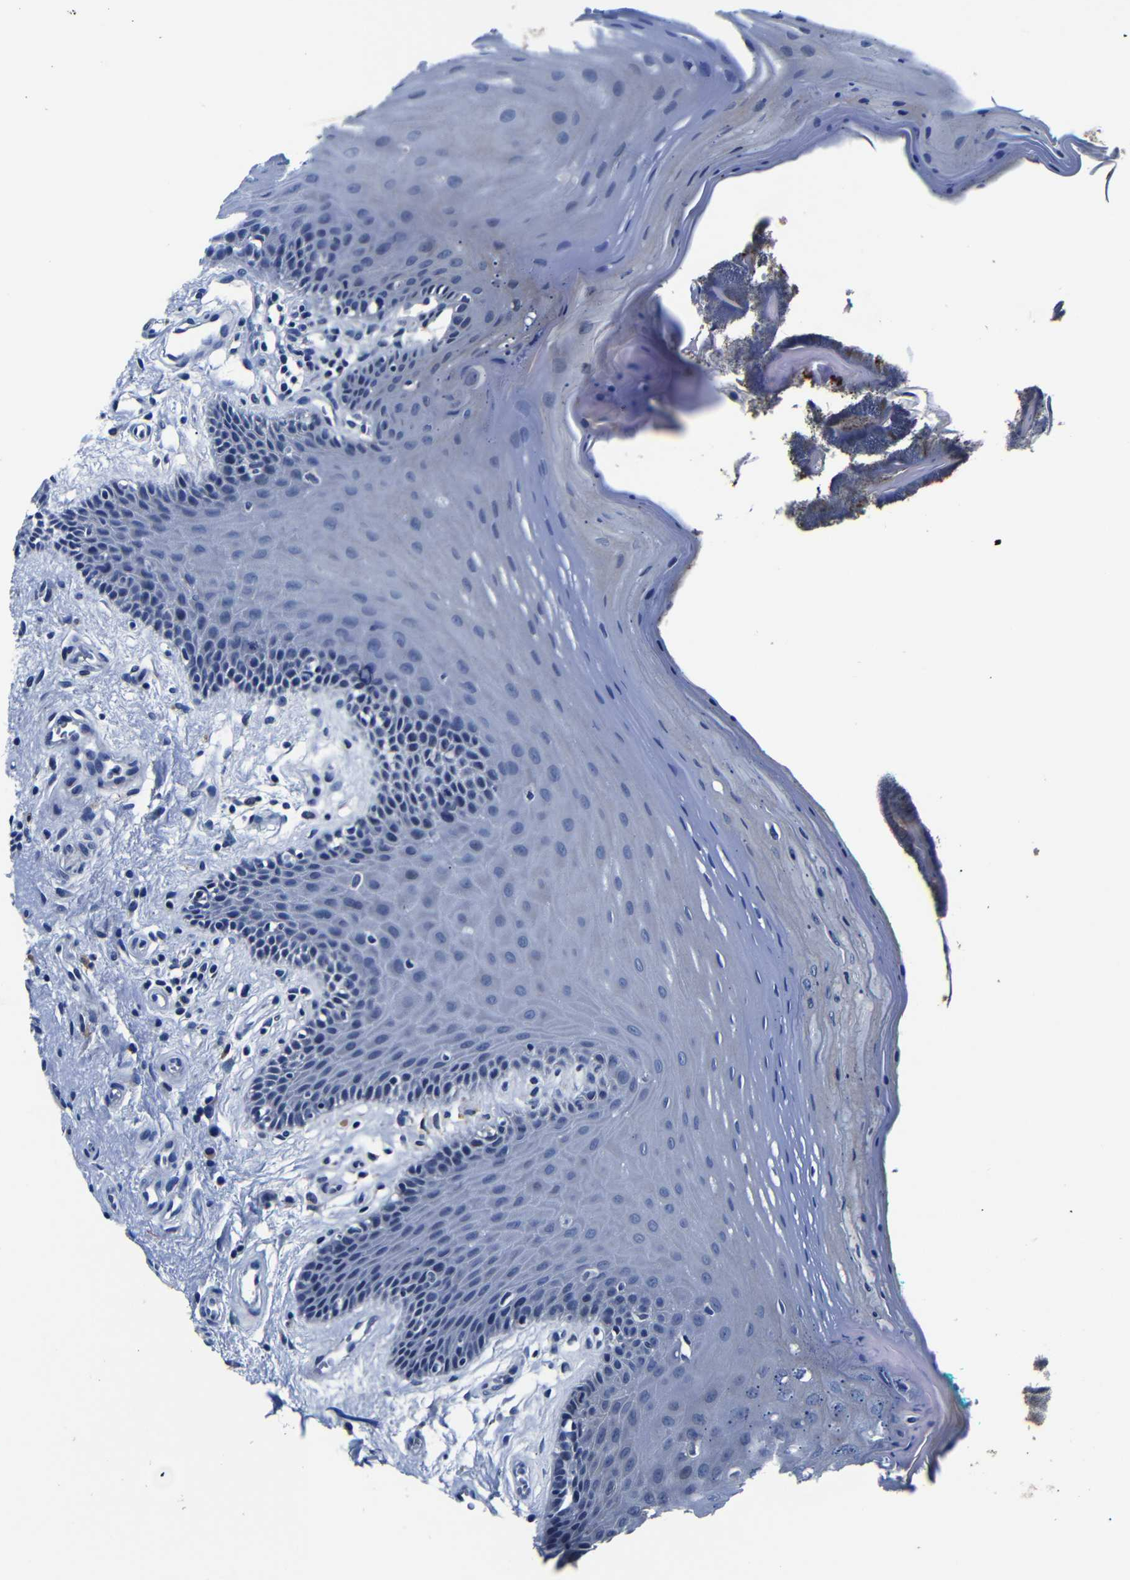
{"staining": {"intensity": "negative", "quantity": "none", "location": "none"}, "tissue": "oral mucosa", "cell_type": "Squamous epithelial cells", "image_type": "normal", "snomed": [{"axis": "morphology", "description": "Normal tissue, NOS"}, {"axis": "topography", "description": "Skeletal muscle"}, {"axis": "topography", "description": "Oral tissue"}], "caption": "DAB (3,3'-diaminobenzidine) immunohistochemical staining of normal human oral mucosa demonstrates no significant positivity in squamous epithelial cells. Brightfield microscopy of immunohistochemistry (IHC) stained with DAB (brown) and hematoxylin (blue), captured at high magnification.", "gene": "DEPP1", "patient": {"sex": "male", "age": 58}}